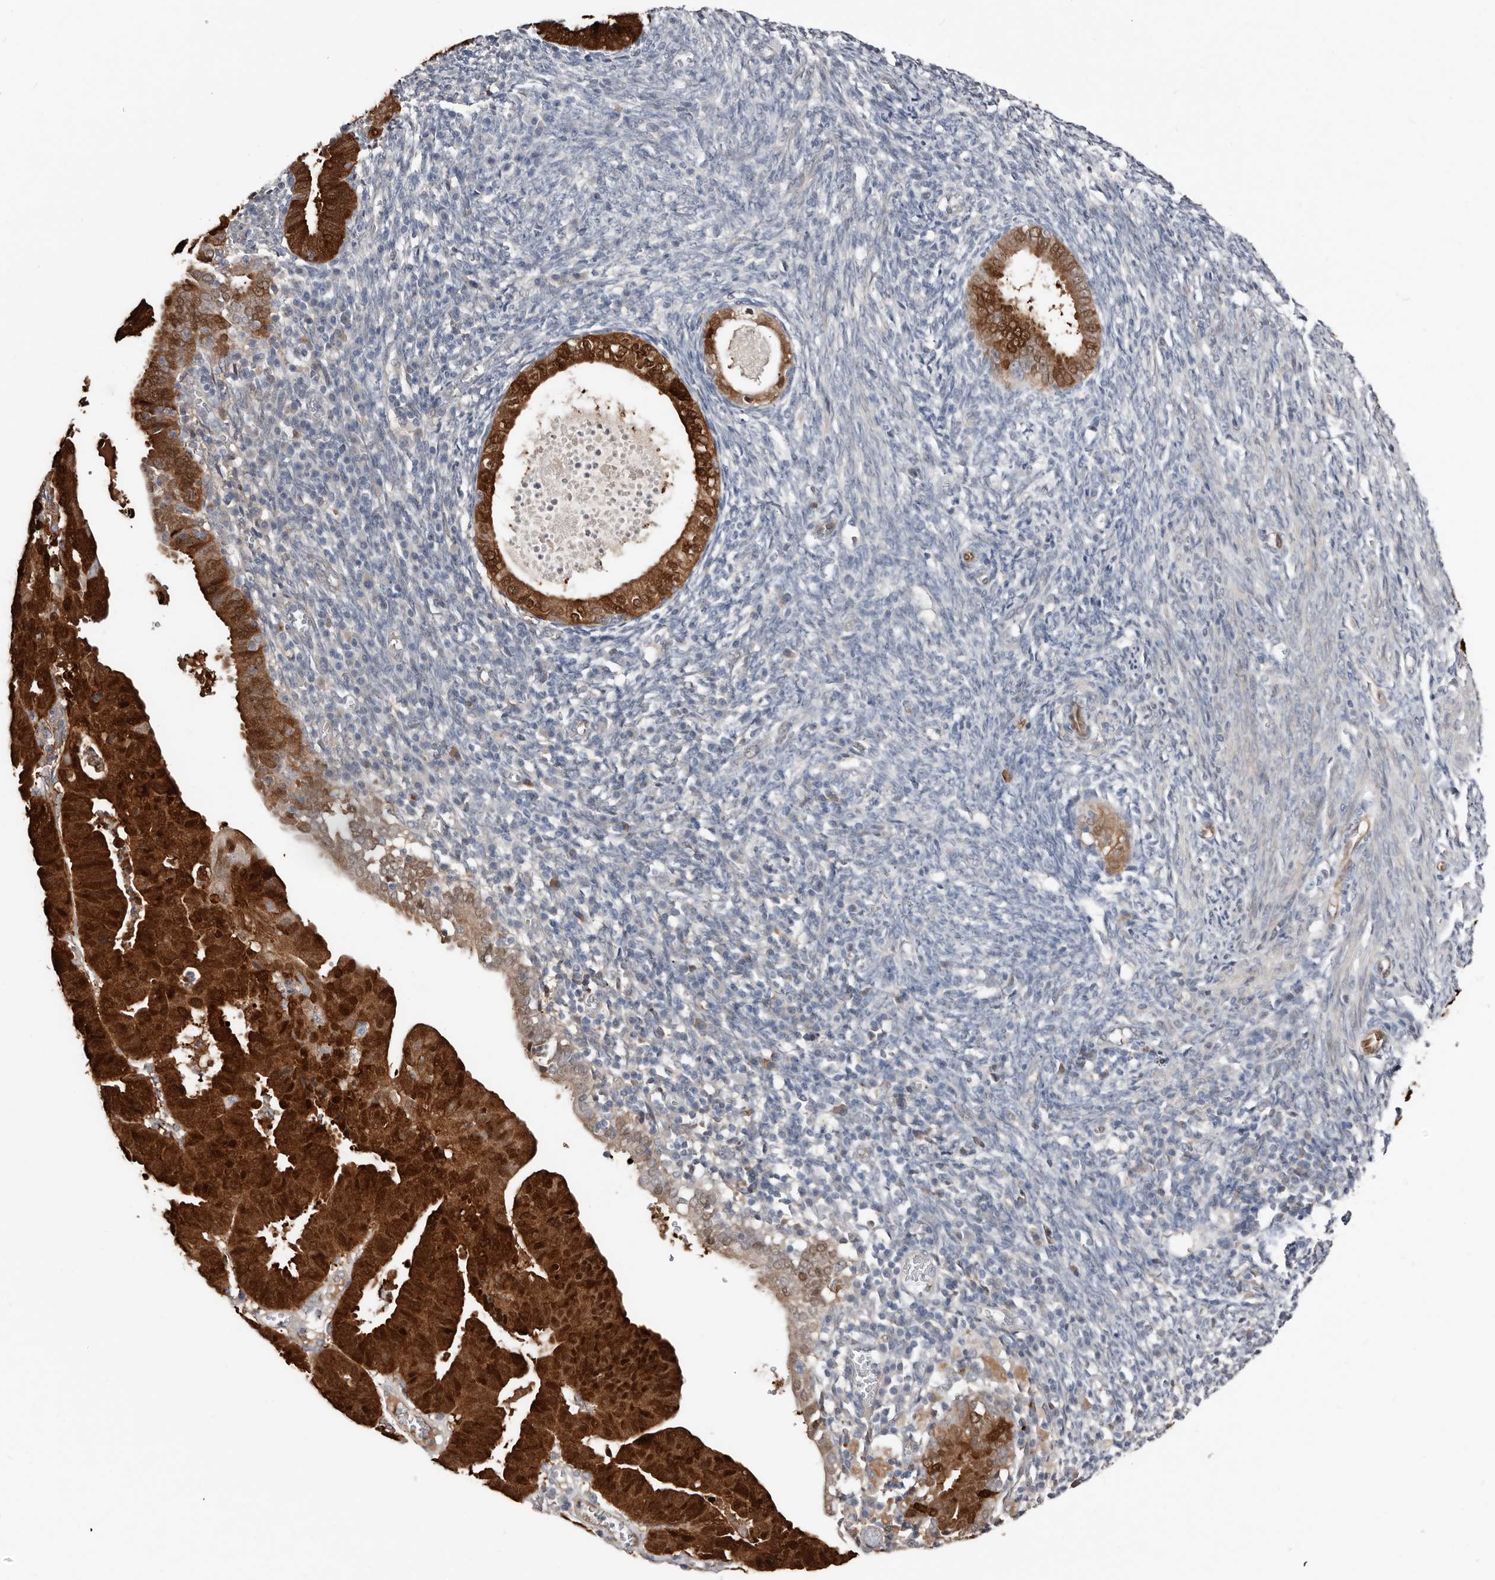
{"staining": {"intensity": "strong", "quantity": ">75%", "location": "cytoplasmic/membranous,nuclear"}, "tissue": "endometrial cancer", "cell_type": "Tumor cells", "image_type": "cancer", "snomed": [{"axis": "morphology", "description": "Adenocarcinoma, NOS"}, {"axis": "topography", "description": "Uterus"}], "caption": "Endometrial cancer (adenocarcinoma) stained with DAB (3,3'-diaminobenzidine) immunohistochemistry (IHC) exhibits high levels of strong cytoplasmic/membranous and nuclear staining in about >75% of tumor cells.", "gene": "ASRGL1", "patient": {"sex": "female", "age": 77}}